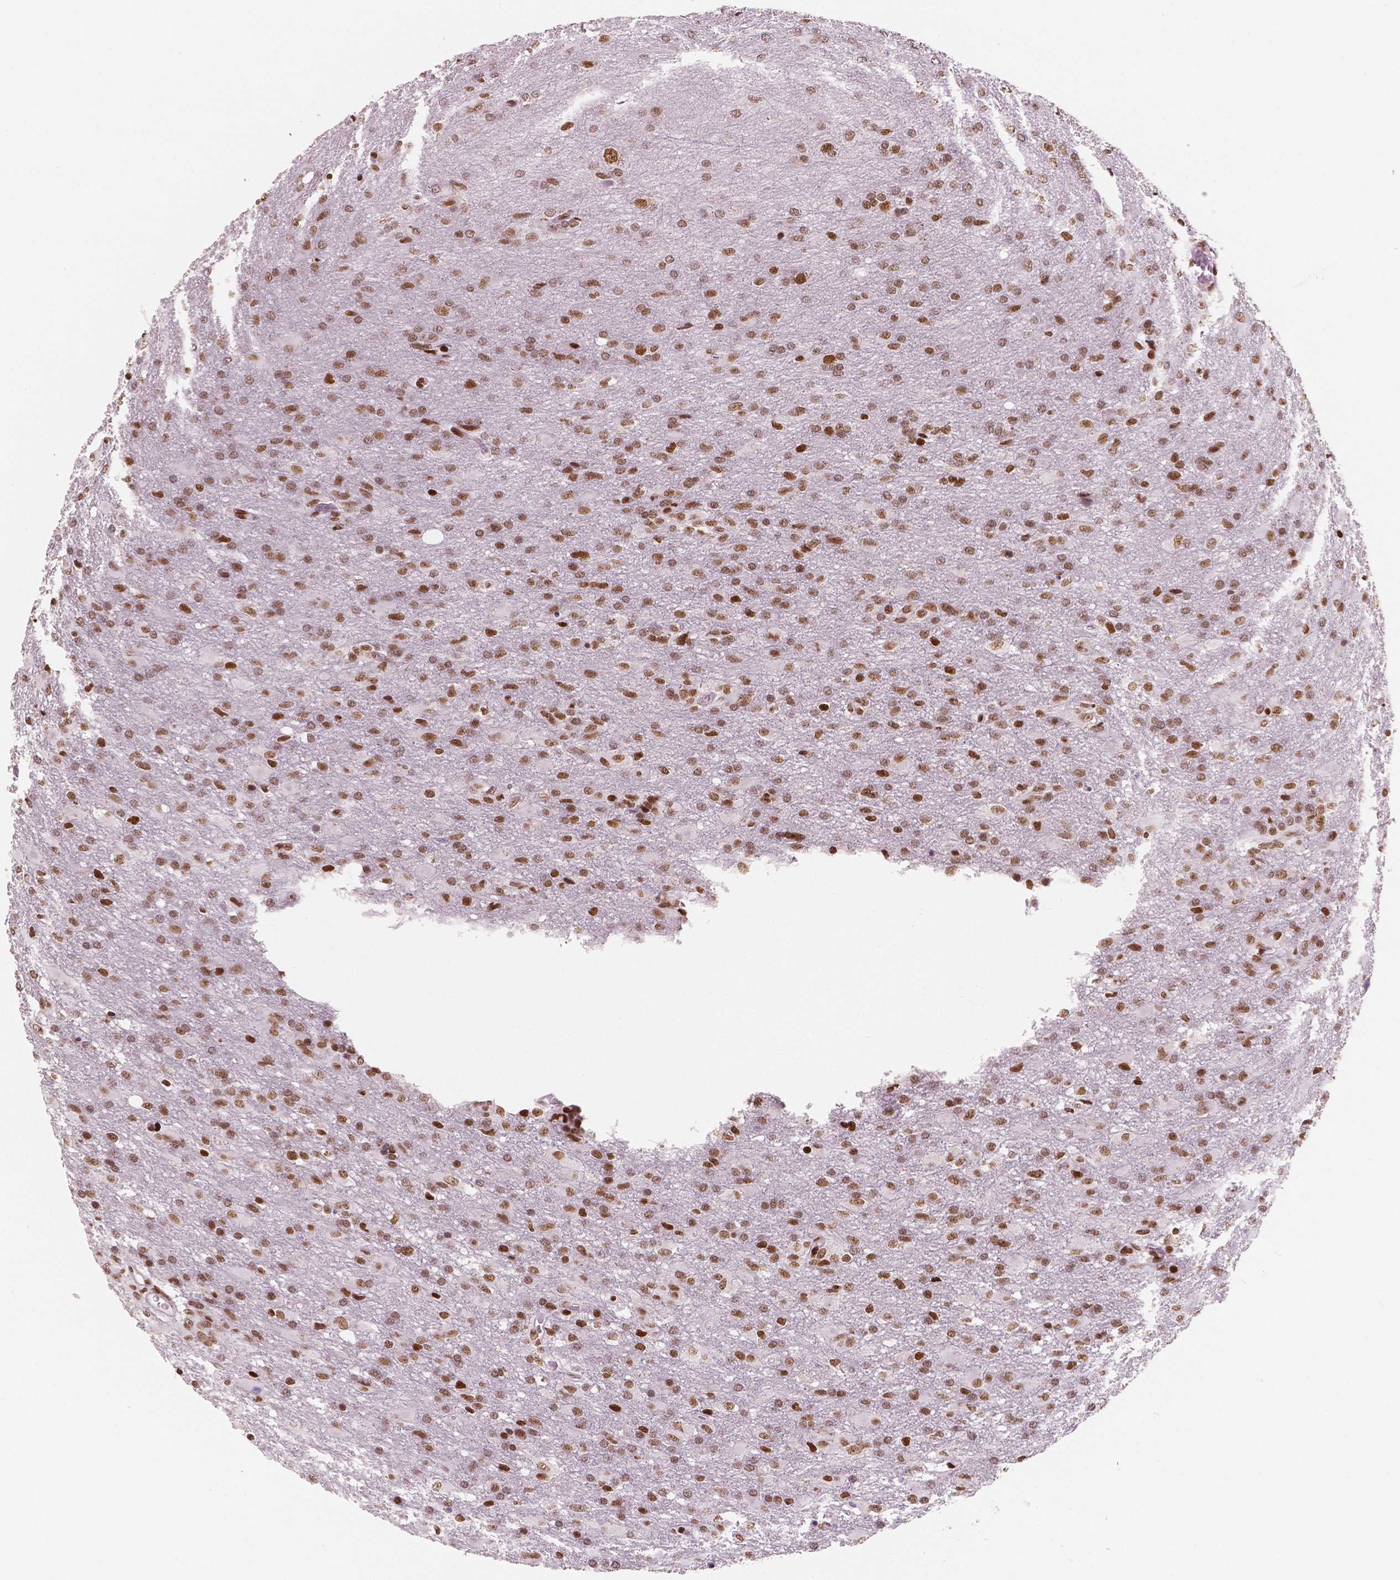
{"staining": {"intensity": "strong", "quantity": ">75%", "location": "nuclear"}, "tissue": "glioma", "cell_type": "Tumor cells", "image_type": "cancer", "snomed": [{"axis": "morphology", "description": "Glioma, malignant, High grade"}, {"axis": "topography", "description": "Brain"}], "caption": "A histopathology image of glioma stained for a protein reveals strong nuclear brown staining in tumor cells.", "gene": "BRD4", "patient": {"sex": "male", "age": 68}}